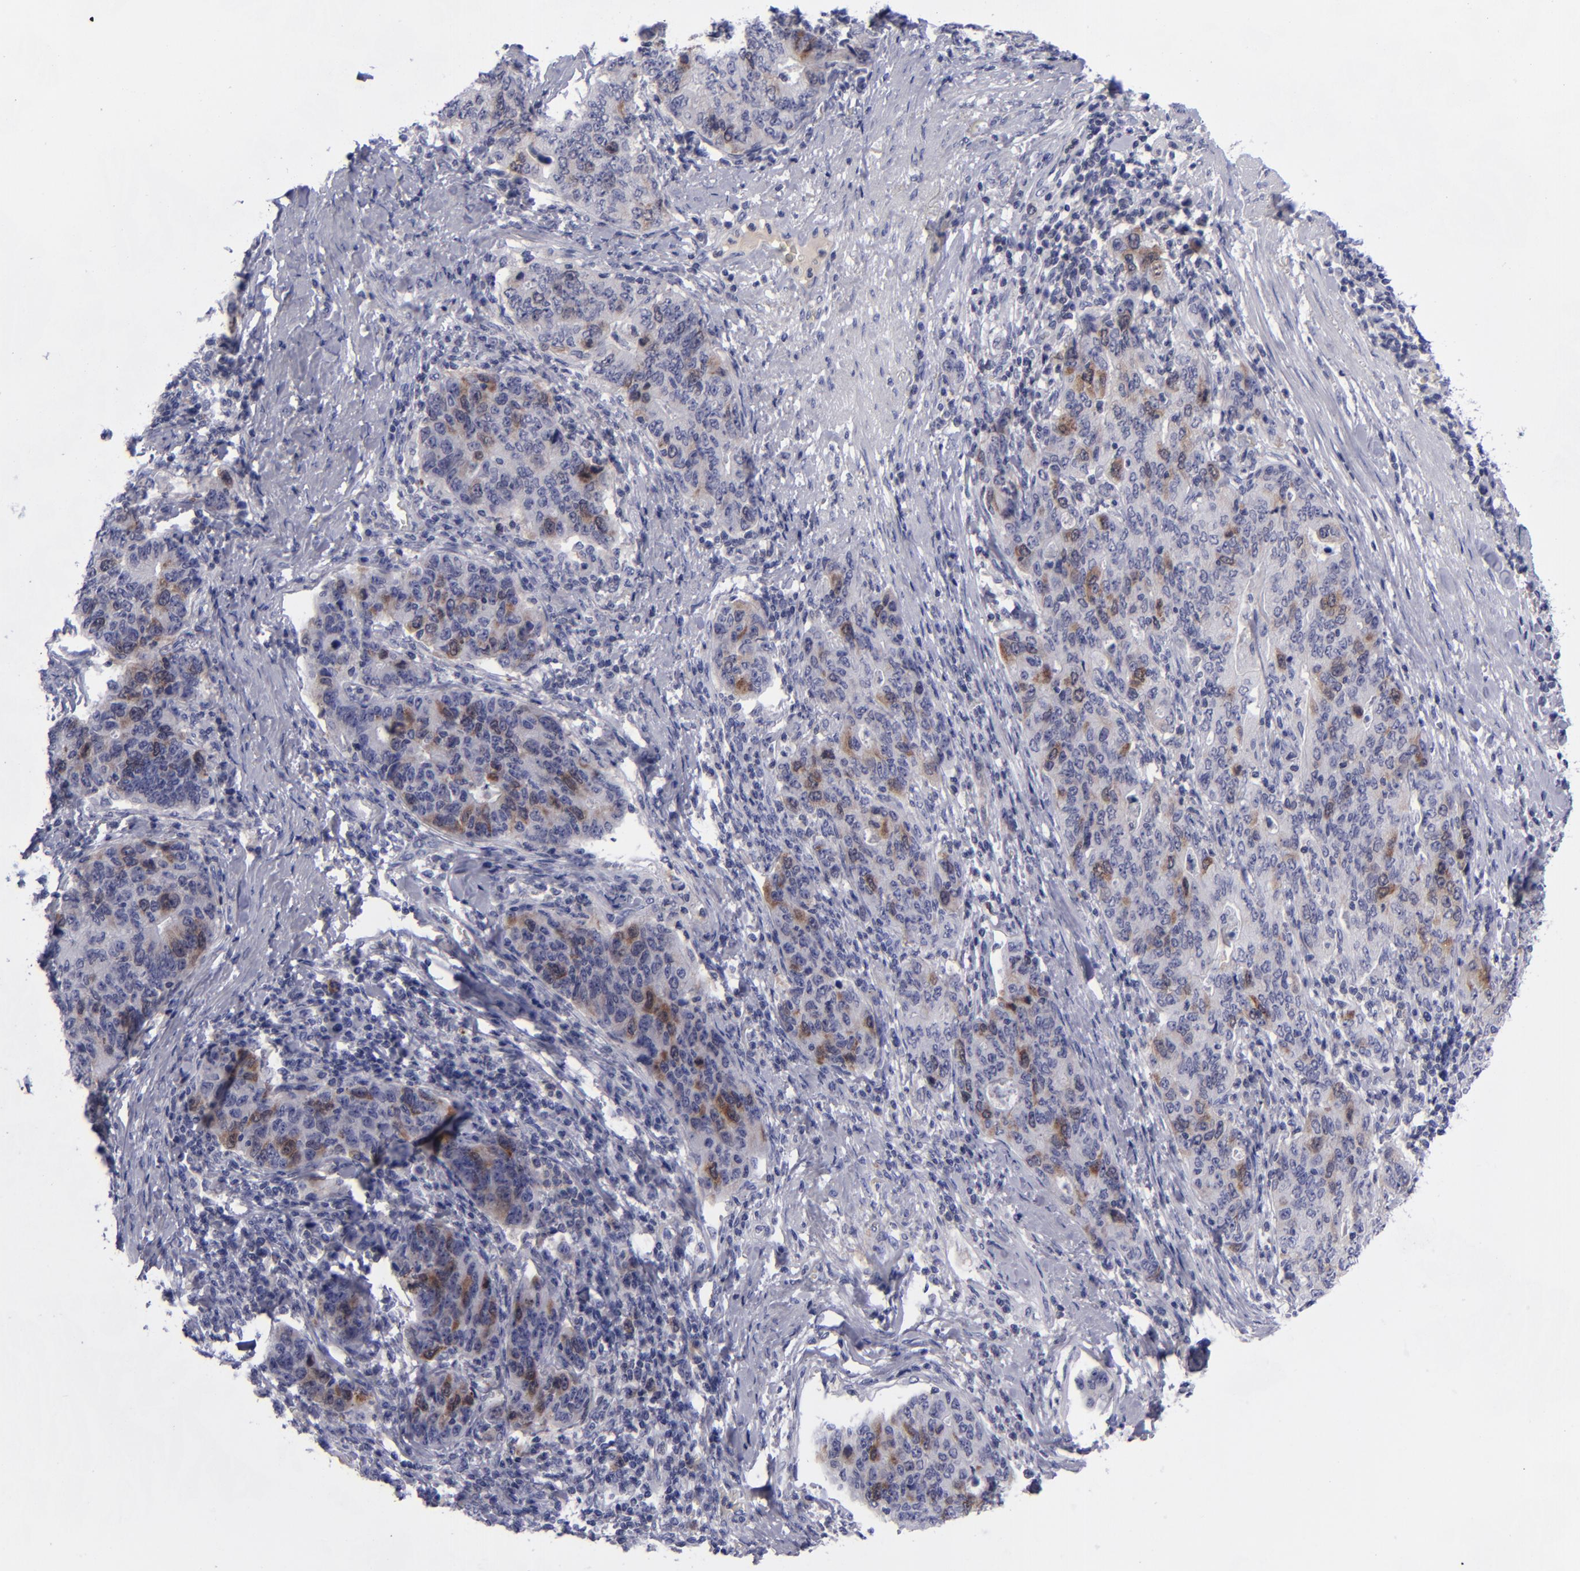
{"staining": {"intensity": "weak", "quantity": "<25%", "location": "cytoplasmic/membranous"}, "tissue": "stomach cancer", "cell_type": "Tumor cells", "image_type": "cancer", "snomed": [{"axis": "morphology", "description": "Adenocarcinoma, NOS"}, {"axis": "topography", "description": "Esophagus"}, {"axis": "topography", "description": "Stomach"}], "caption": "This is an immunohistochemistry histopathology image of adenocarcinoma (stomach). There is no expression in tumor cells.", "gene": "AURKA", "patient": {"sex": "male", "age": 74}}